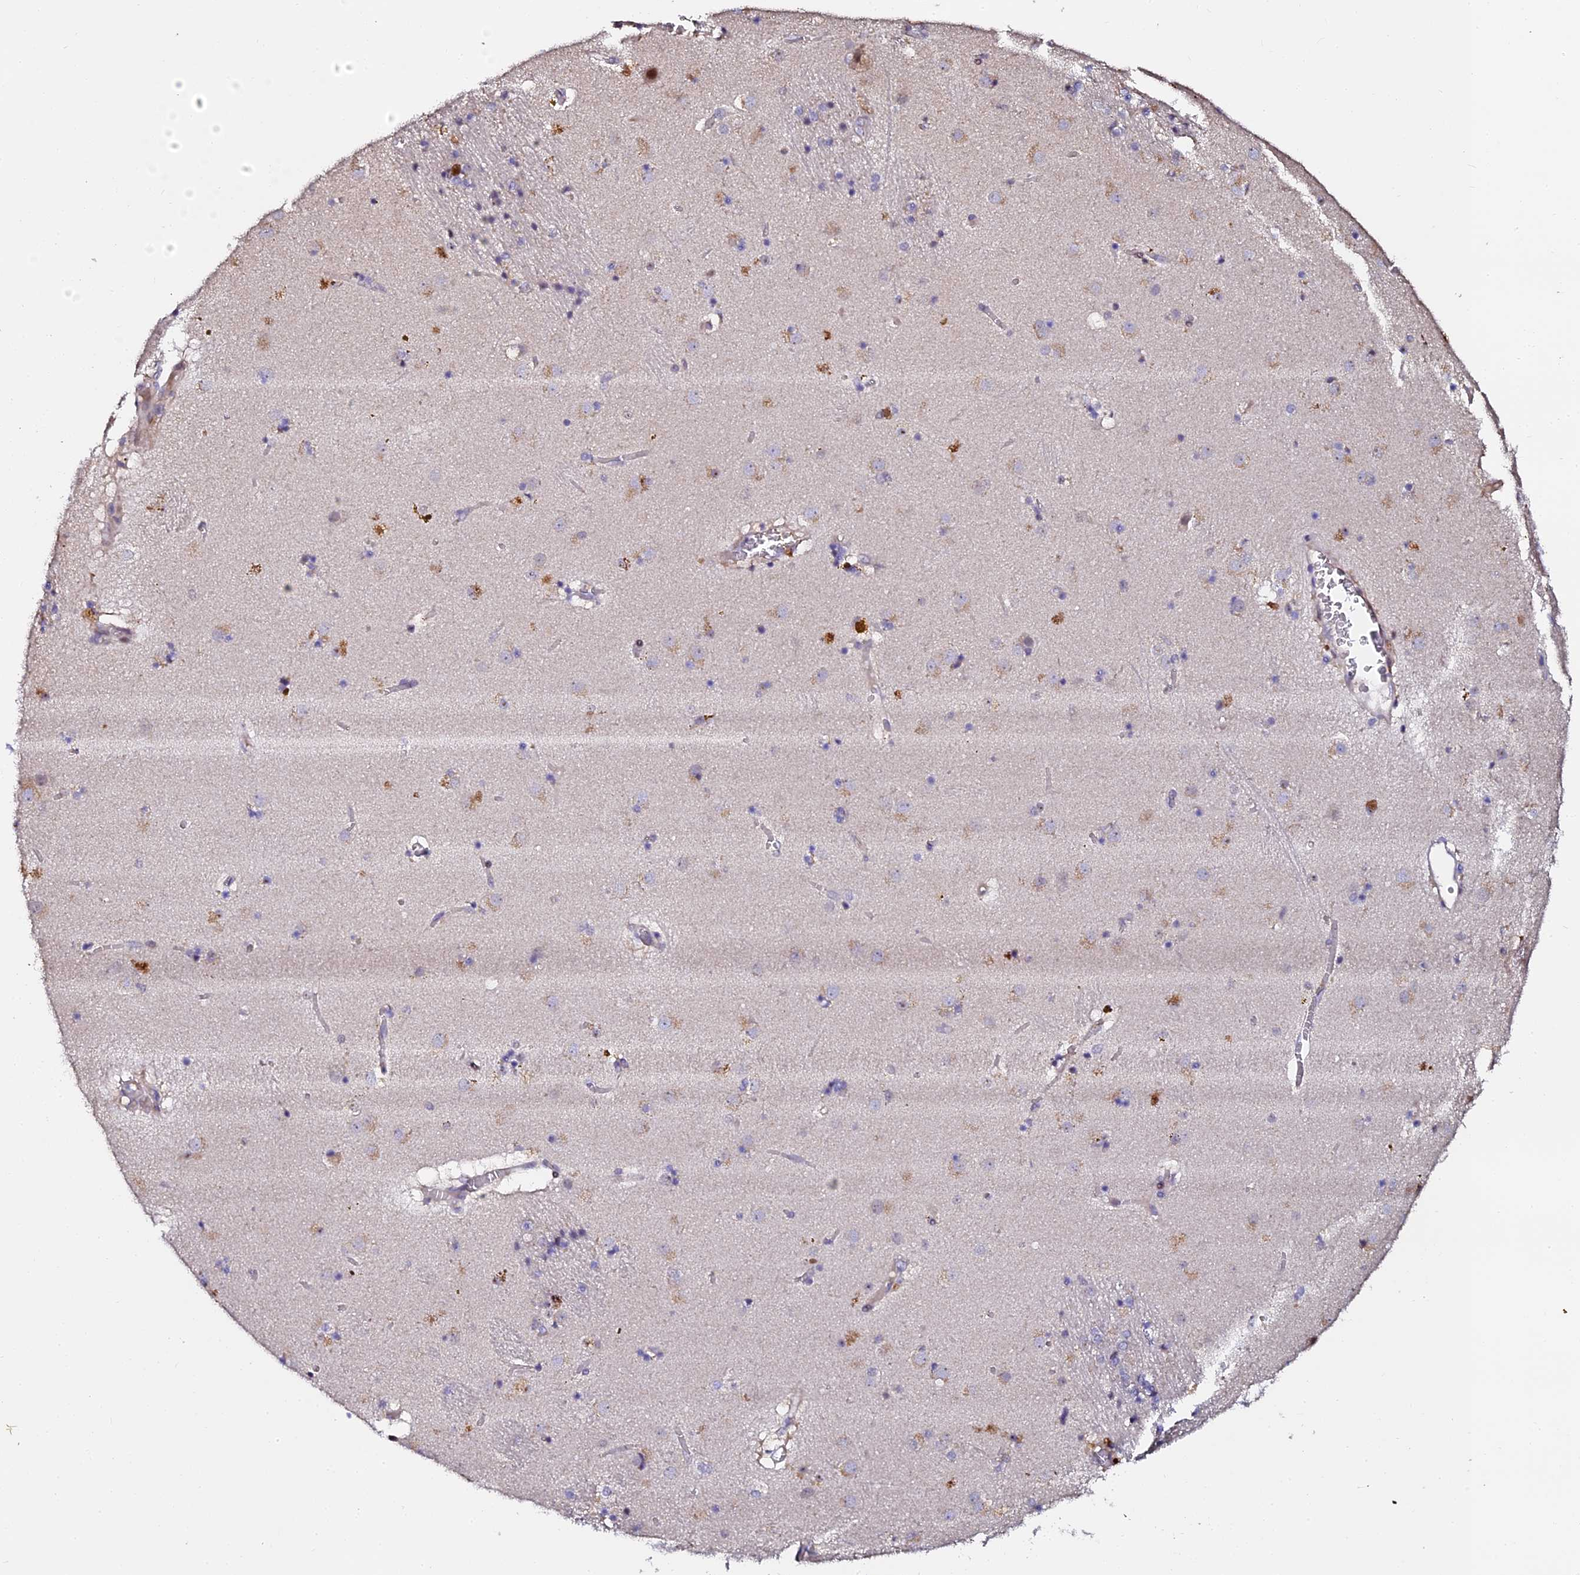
{"staining": {"intensity": "negative", "quantity": "none", "location": "none"}, "tissue": "caudate", "cell_type": "Glial cells", "image_type": "normal", "snomed": [{"axis": "morphology", "description": "Normal tissue, NOS"}, {"axis": "topography", "description": "Lateral ventricle wall"}], "caption": "Immunohistochemistry micrograph of unremarkable human caudate stained for a protein (brown), which reveals no positivity in glial cells. The staining was performed using DAB to visualize the protein expression in brown, while the nuclei were stained in blue with hematoxylin (Magnification: 20x).", "gene": "GPN3", "patient": {"sex": "male", "age": 70}}